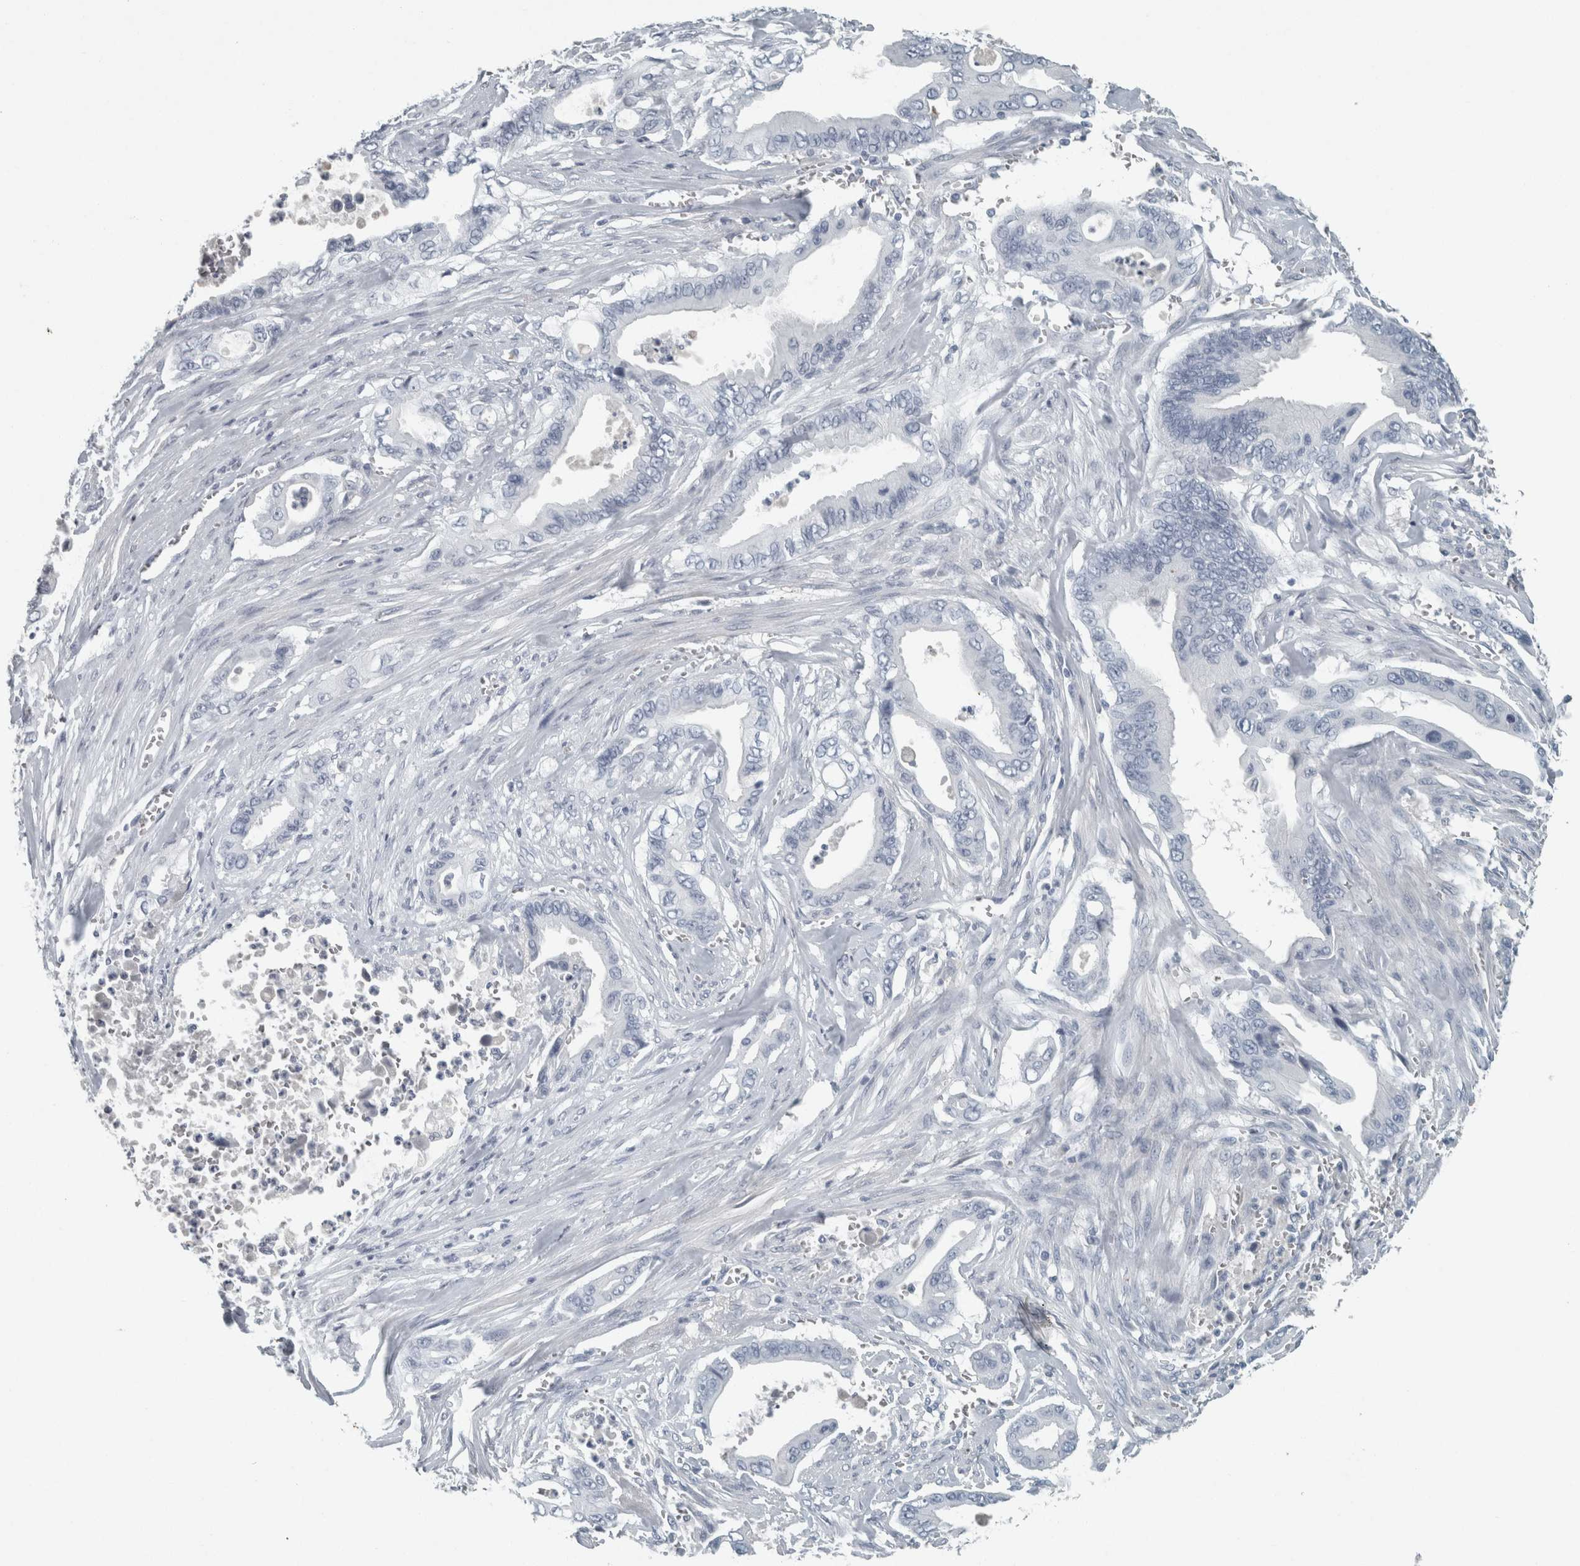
{"staining": {"intensity": "negative", "quantity": "none", "location": "none"}, "tissue": "pancreatic cancer", "cell_type": "Tumor cells", "image_type": "cancer", "snomed": [{"axis": "morphology", "description": "Adenocarcinoma, NOS"}, {"axis": "topography", "description": "Pancreas"}], "caption": "Tumor cells show no significant protein positivity in pancreatic cancer (adenocarcinoma).", "gene": "CHL1", "patient": {"sex": "male", "age": 59}}